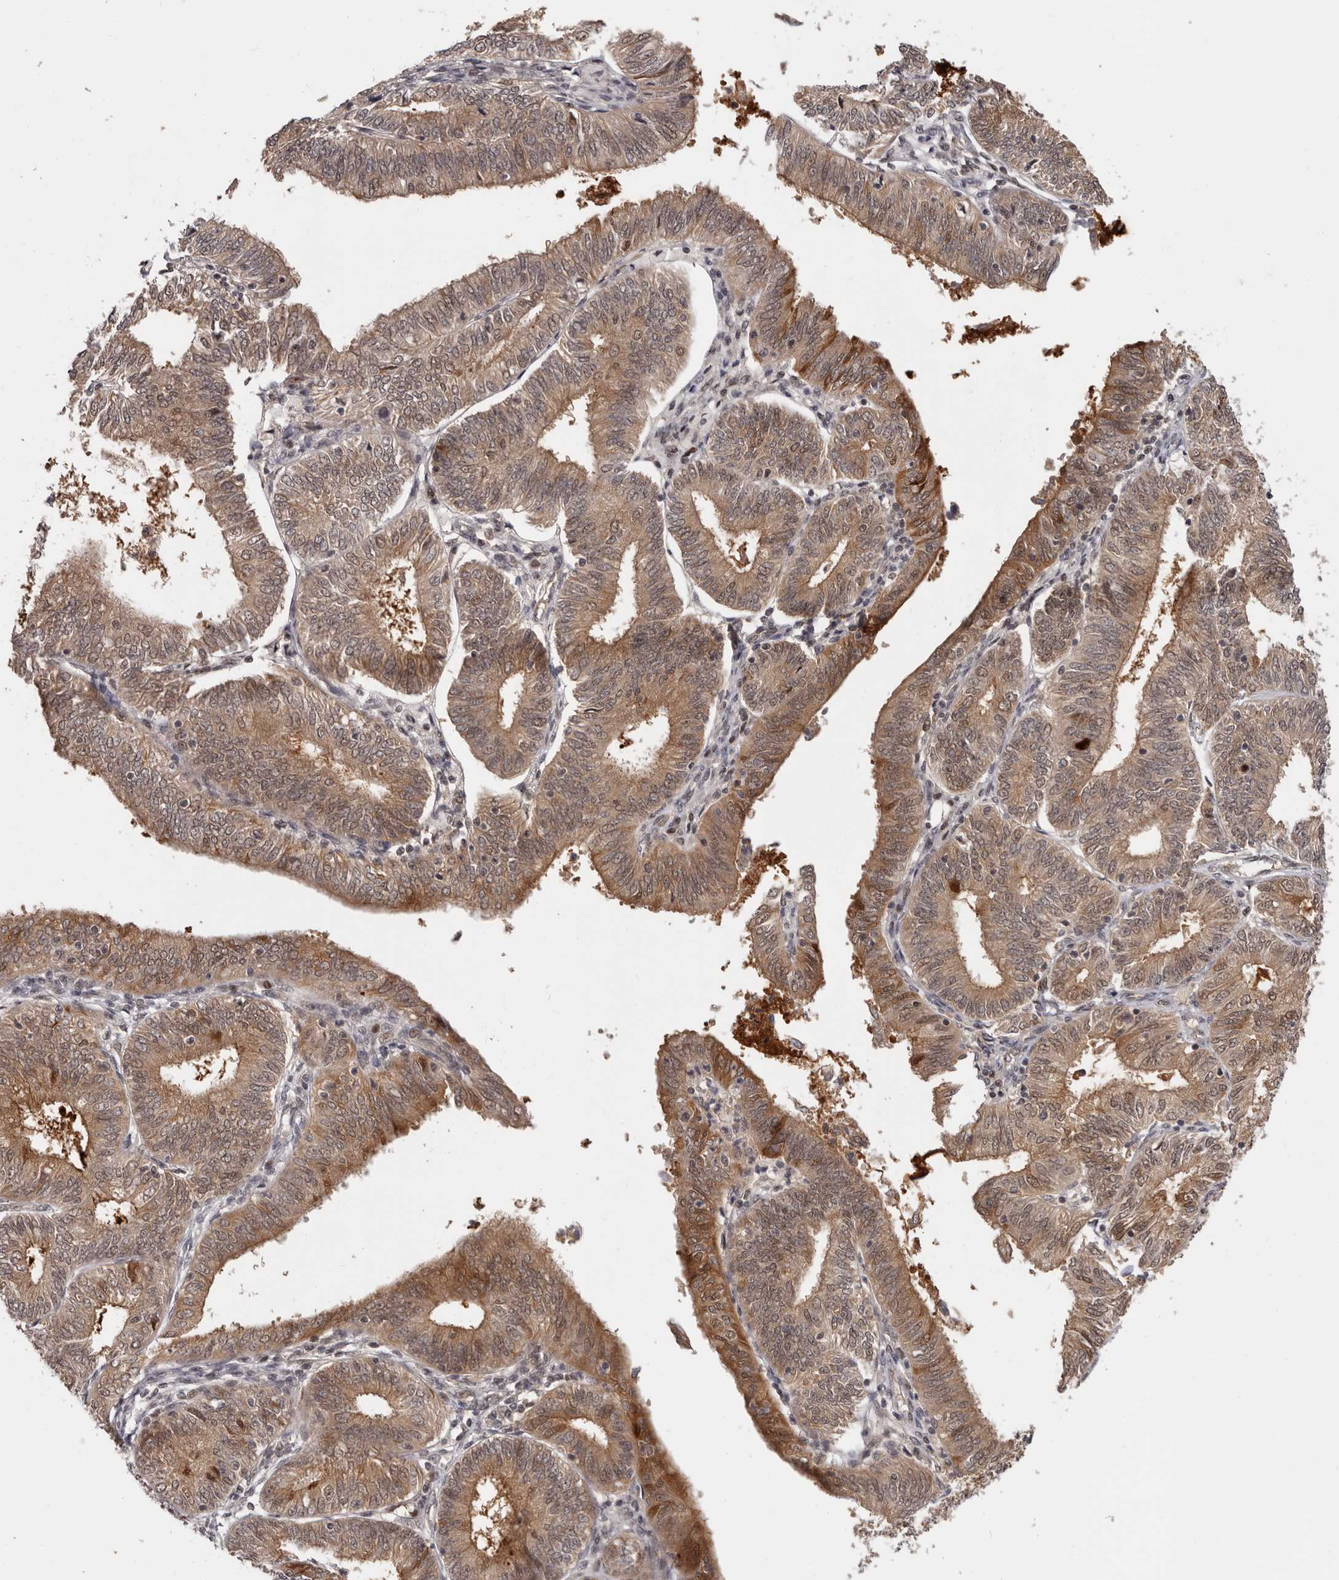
{"staining": {"intensity": "moderate", "quantity": ">75%", "location": "cytoplasmic/membranous"}, "tissue": "endometrial cancer", "cell_type": "Tumor cells", "image_type": "cancer", "snomed": [{"axis": "morphology", "description": "Adenocarcinoma, NOS"}, {"axis": "topography", "description": "Endometrium"}], "caption": "Adenocarcinoma (endometrial) stained with a brown dye exhibits moderate cytoplasmic/membranous positive positivity in approximately >75% of tumor cells.", "gene": "TBX5", "patient": {"sex": "female", "age": 51}}